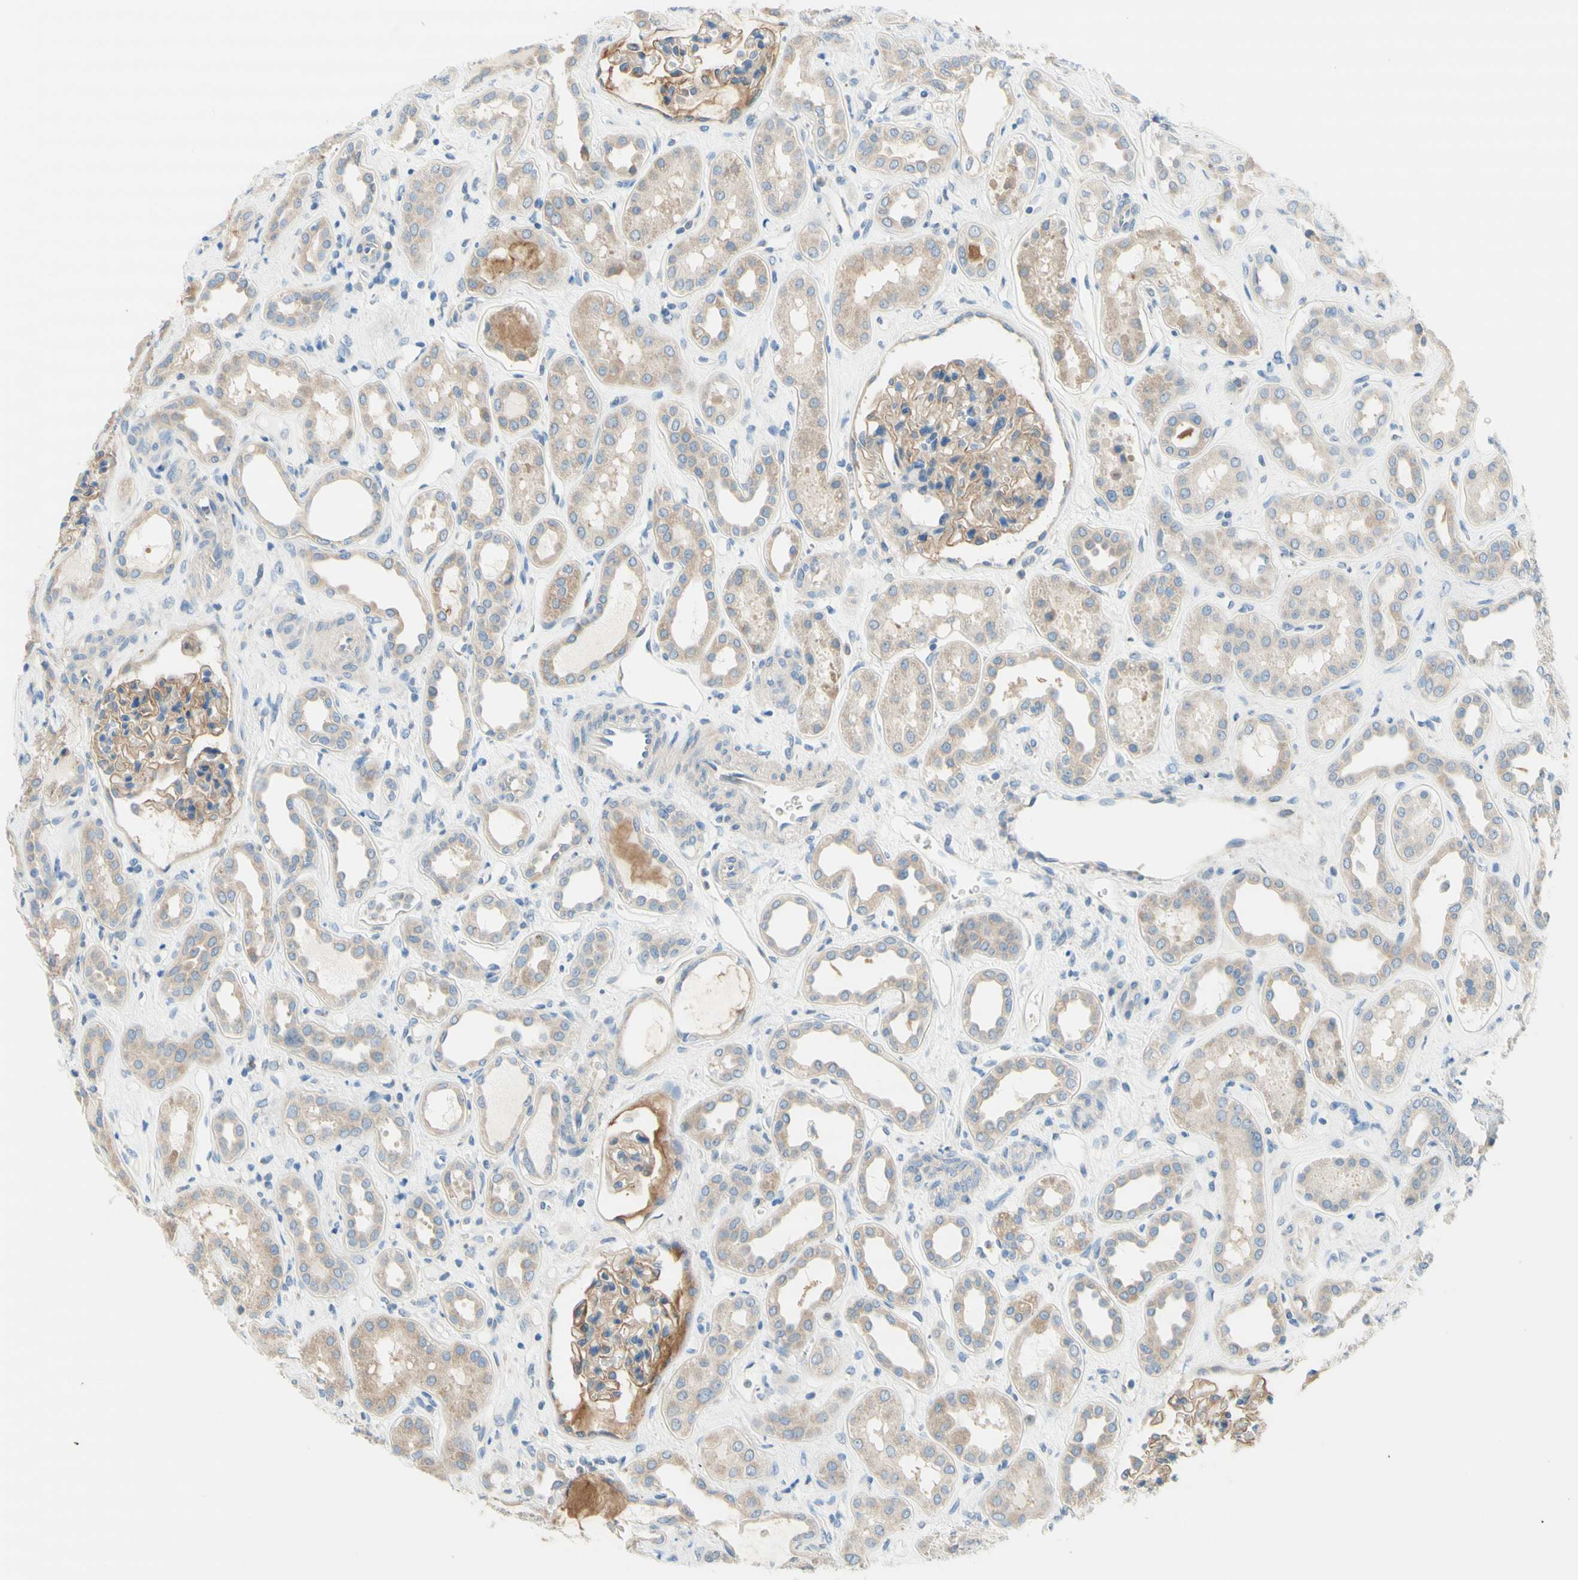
{"staining": {"intensity": "weak", "quantity": ">75%", "location": "cytoplasmic/membranous"}, "tissue": "kidney", "cell_type": "Cells in glomeruli", "image_type": "normal", "snomed": [{"axis": "morphology", "description": "Normal tissue, NOS"}, {"axis": "topography", "description": "Kidney"}], "caption": "Immunohistochemical staining of unremarkable human kidney exhibits low levels of weak cytoplasmic/membranous staining in approximately >75% of cells in glomeruli.", "gene": "F3", "patient": {"sex": "male", "age": 59}}